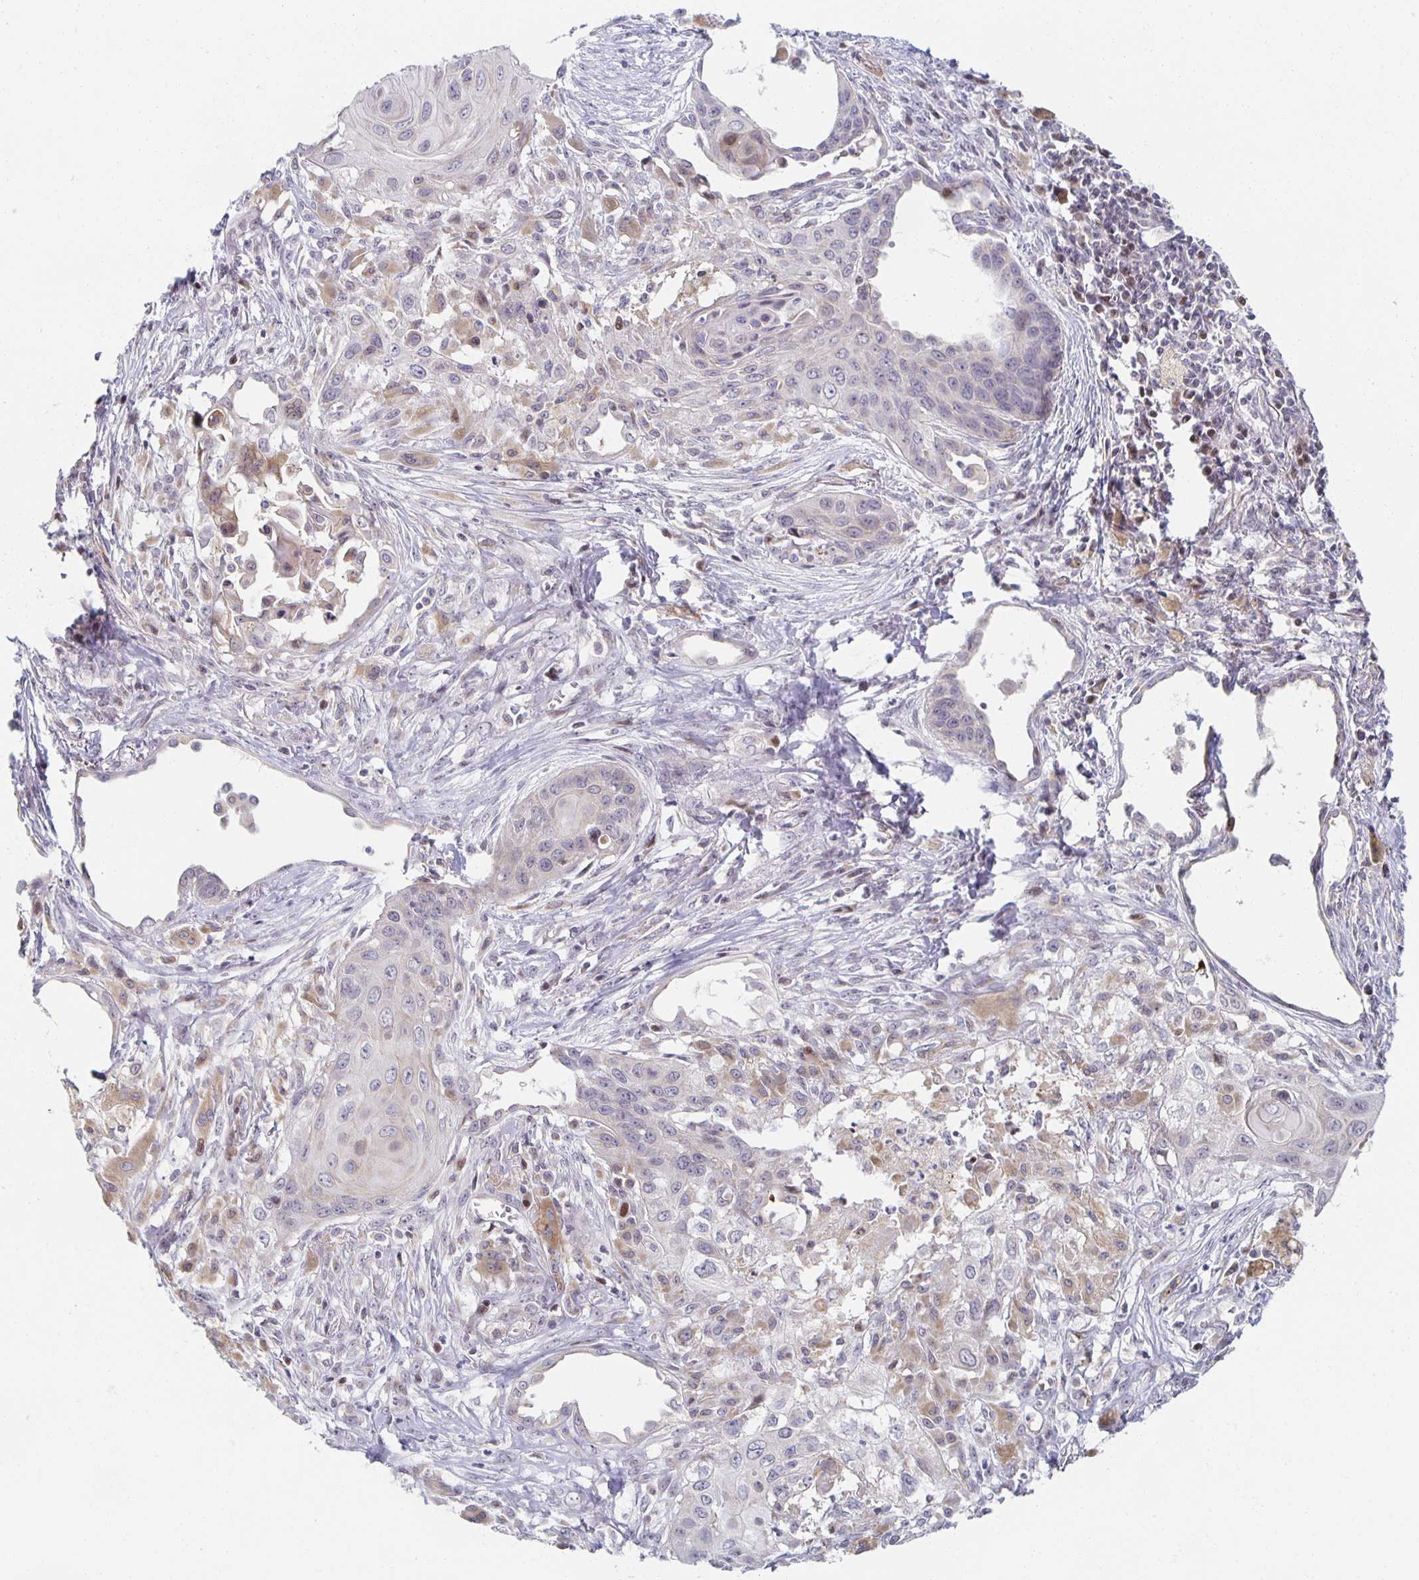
{"staining": {"intensity": "weak", "quantity": "<25%", "location": "cytoplasmic/membranous"}, "tissue": "lung cancer", "cell_type": "Tumor cells", "image_type": "cancer", "snomed": [{"axis": "morphology", "description": "Squamous cell carcinoma, NOS"}, {"axis": "topography", "description": "Lung"}], "caption": "Tumor cells show no significant protein positivity in squamous cell carcinoma (lung).", "gene": "HCFC1R1", "patient": {"sex": "male", "age": 71}}